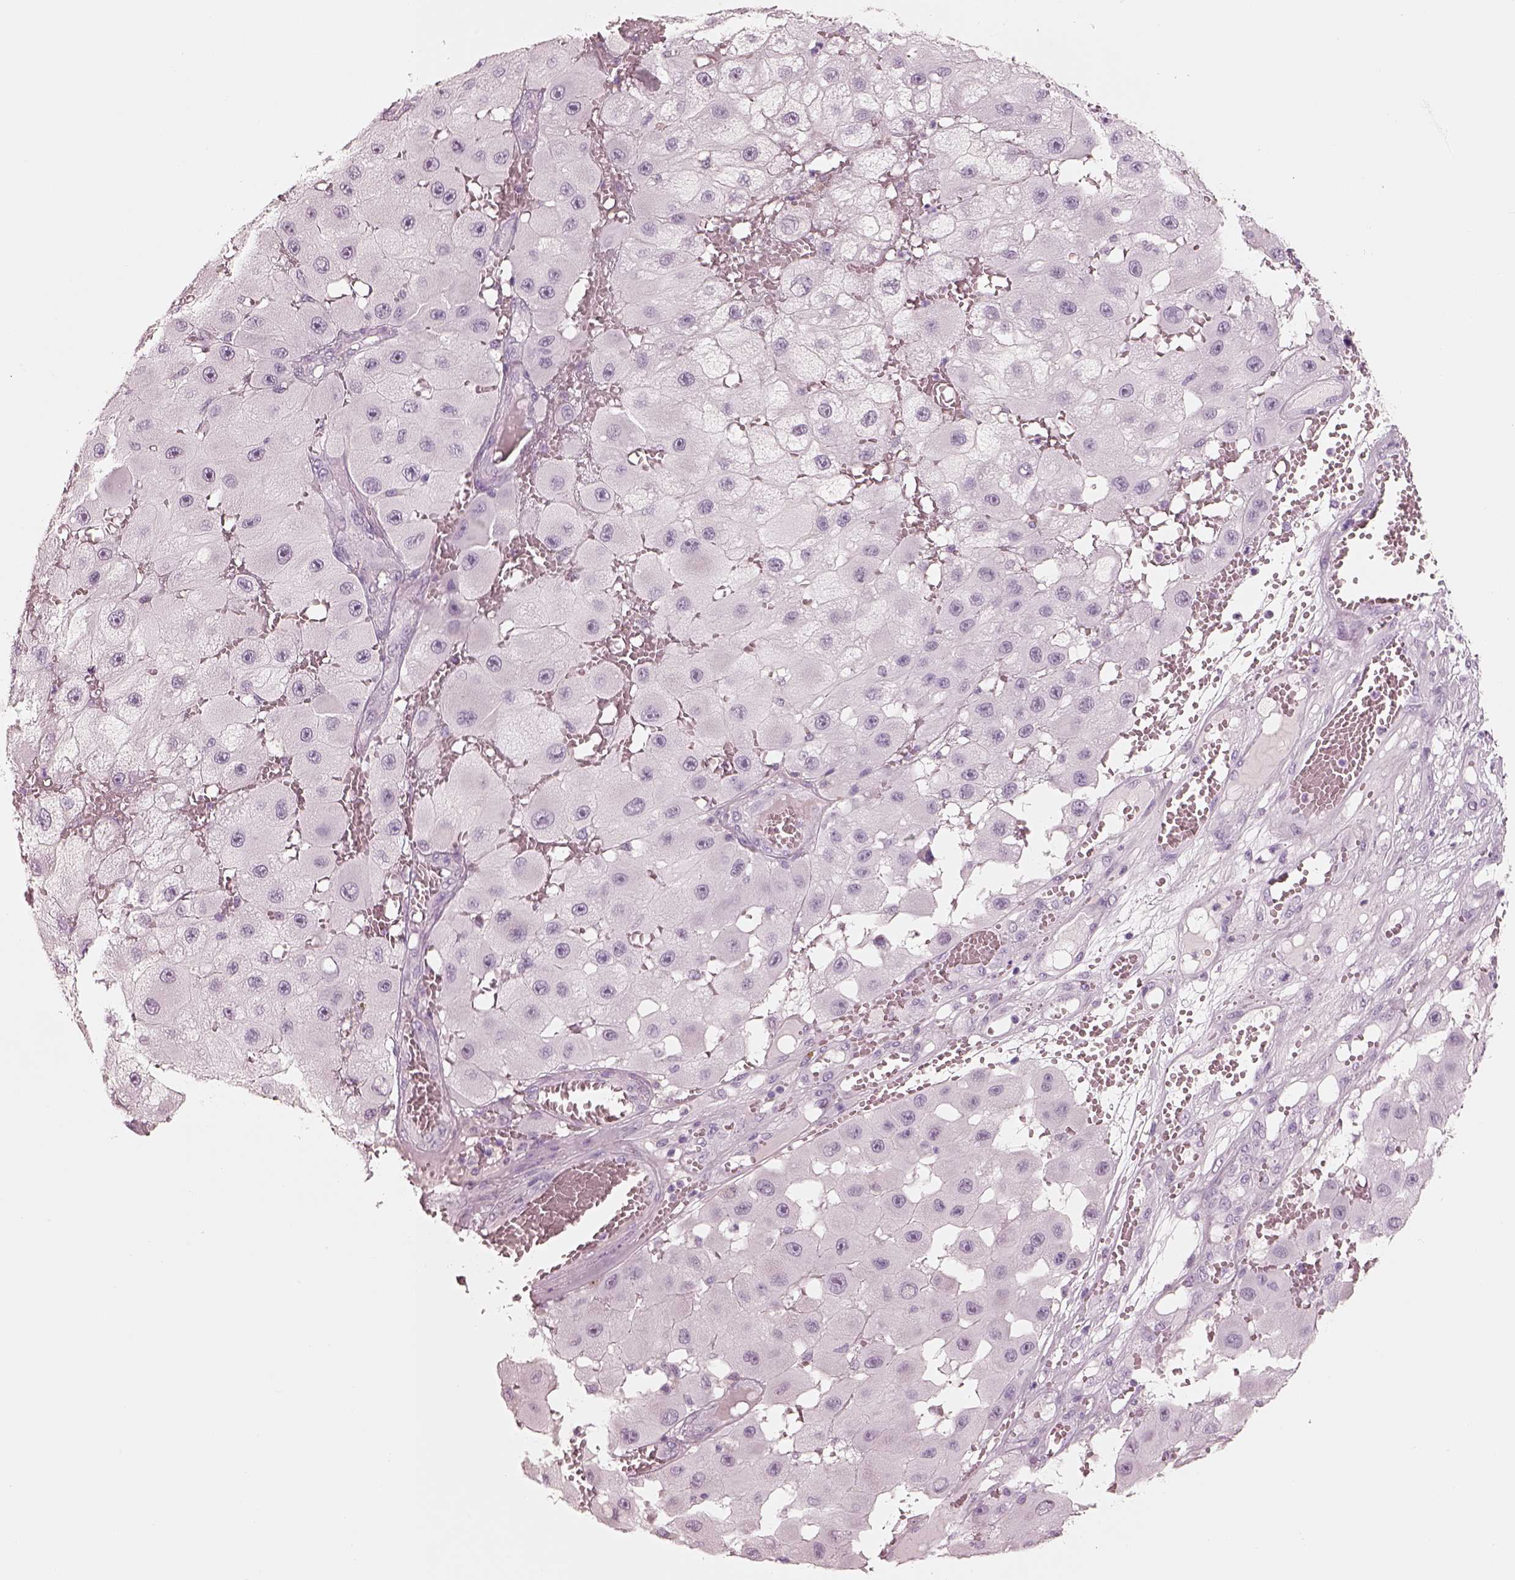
{"staining": {"intensity": "negative", "quantity": "none", "location": "none"}, "tissue": "melanoma", "cell_type": "Tumor cells", "image_type": "cancer", "snomed": [{"axis": "morphology", "description": "Malignant melanoma, NOS"}, {"axis": "topography", "description": "Skin"}], "caption": "High magnification brightfield microscopy of malignant melanoma stained with DAB (brown) and counterstained with hematoxylin (blue): tumor cells show no significant expression.", "gene": "PON3", "patient": {"sex": "female", "age": 81}}